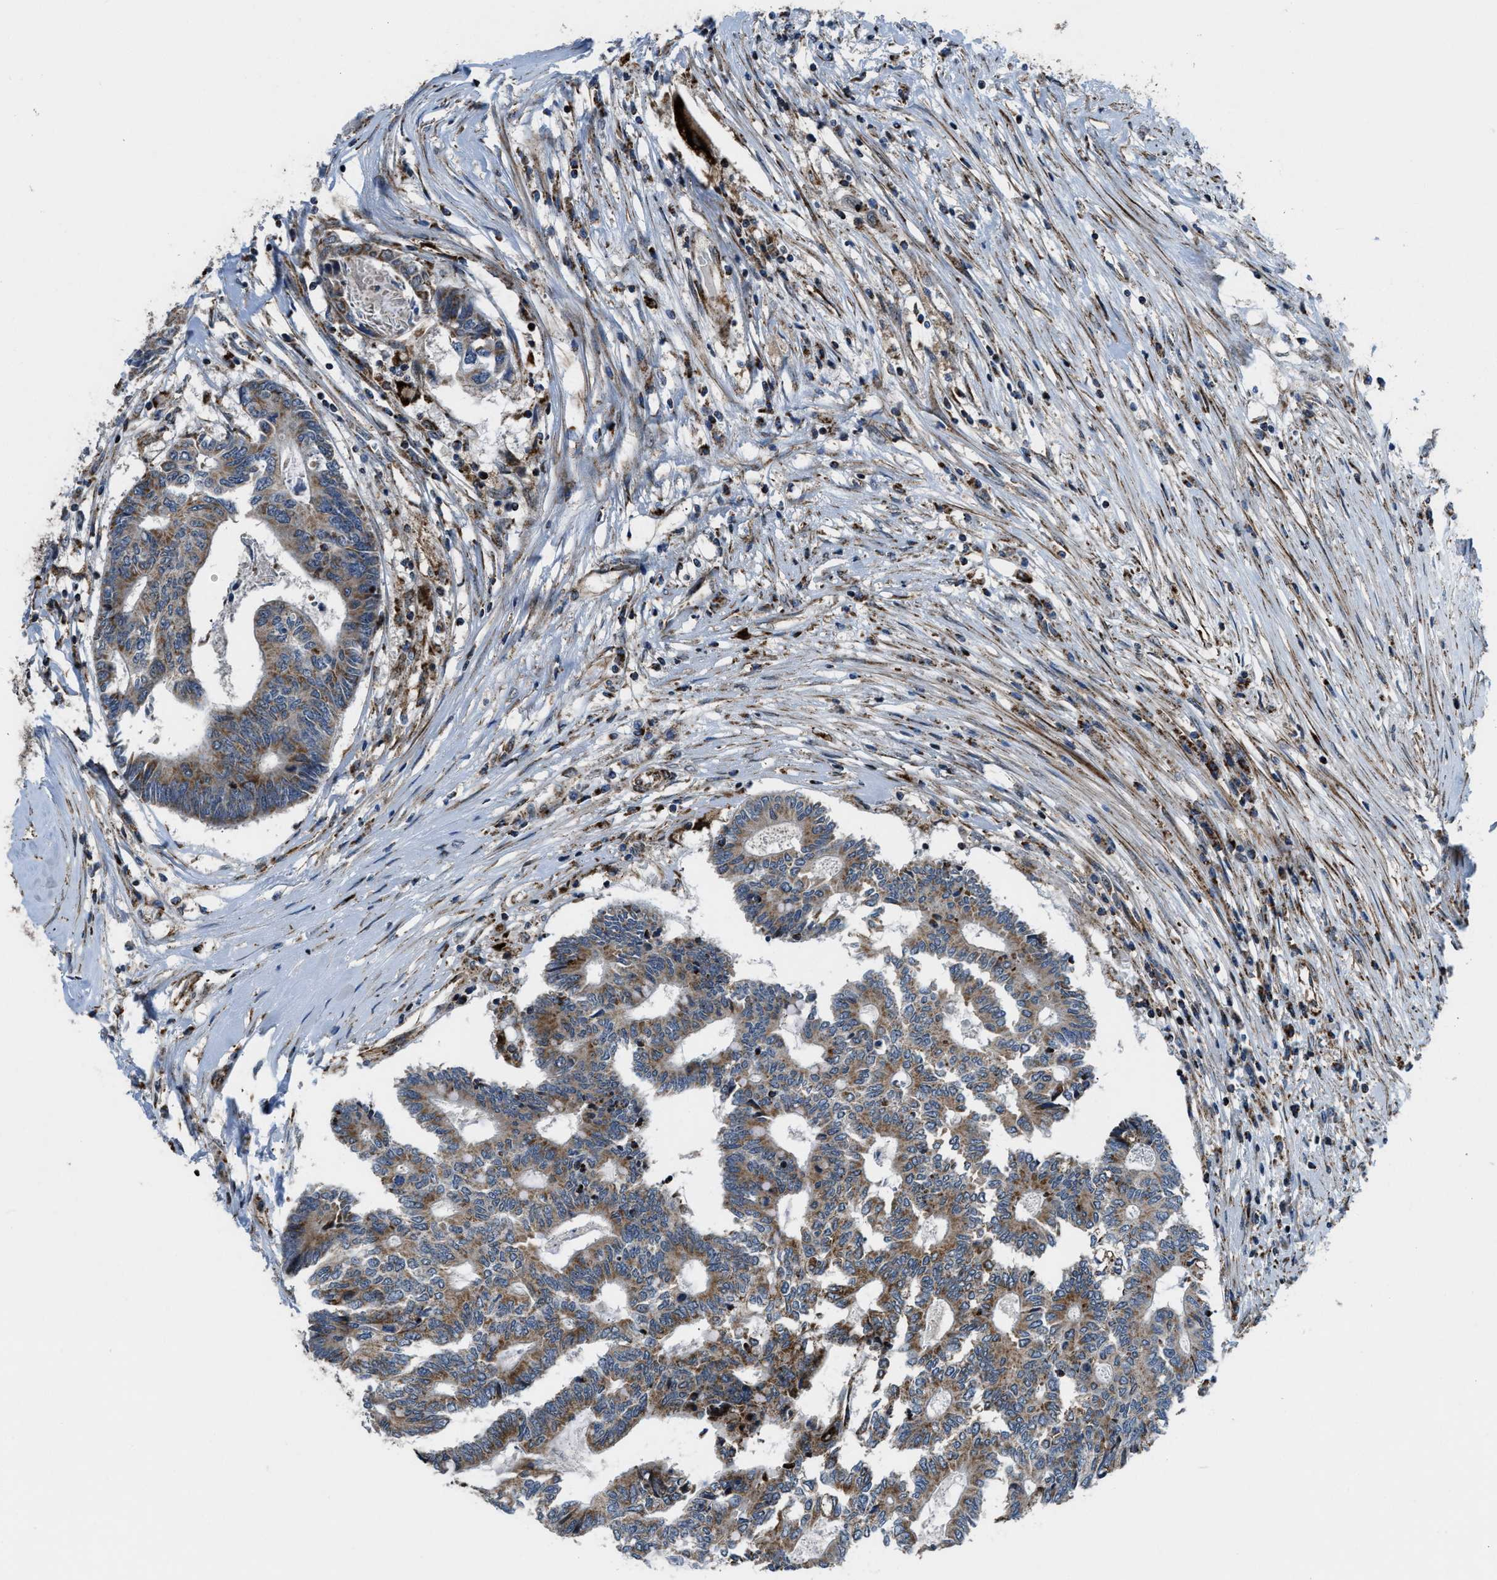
{"staining": {"intensity": "moderate", "quantity": ">75%", "location": "cytoplasmic/membranous"}, "tissue": "colorectal cancer", "cell_type": "Tumor cells", "image_type": "cancer", "snomed": [{"axis": "morphology", "description": "Adenocarcinoma, NOS"}, {"axis": "topography", "description": "Rectum"}], "caption": "Colorectal cancer stained for a protein (brown) displays moderate cytoplasmic/membranous positive expression in approximately >75% of tumor cells.", "gene": "GSDME", "patient": {"sex": "male", "age": 63}}